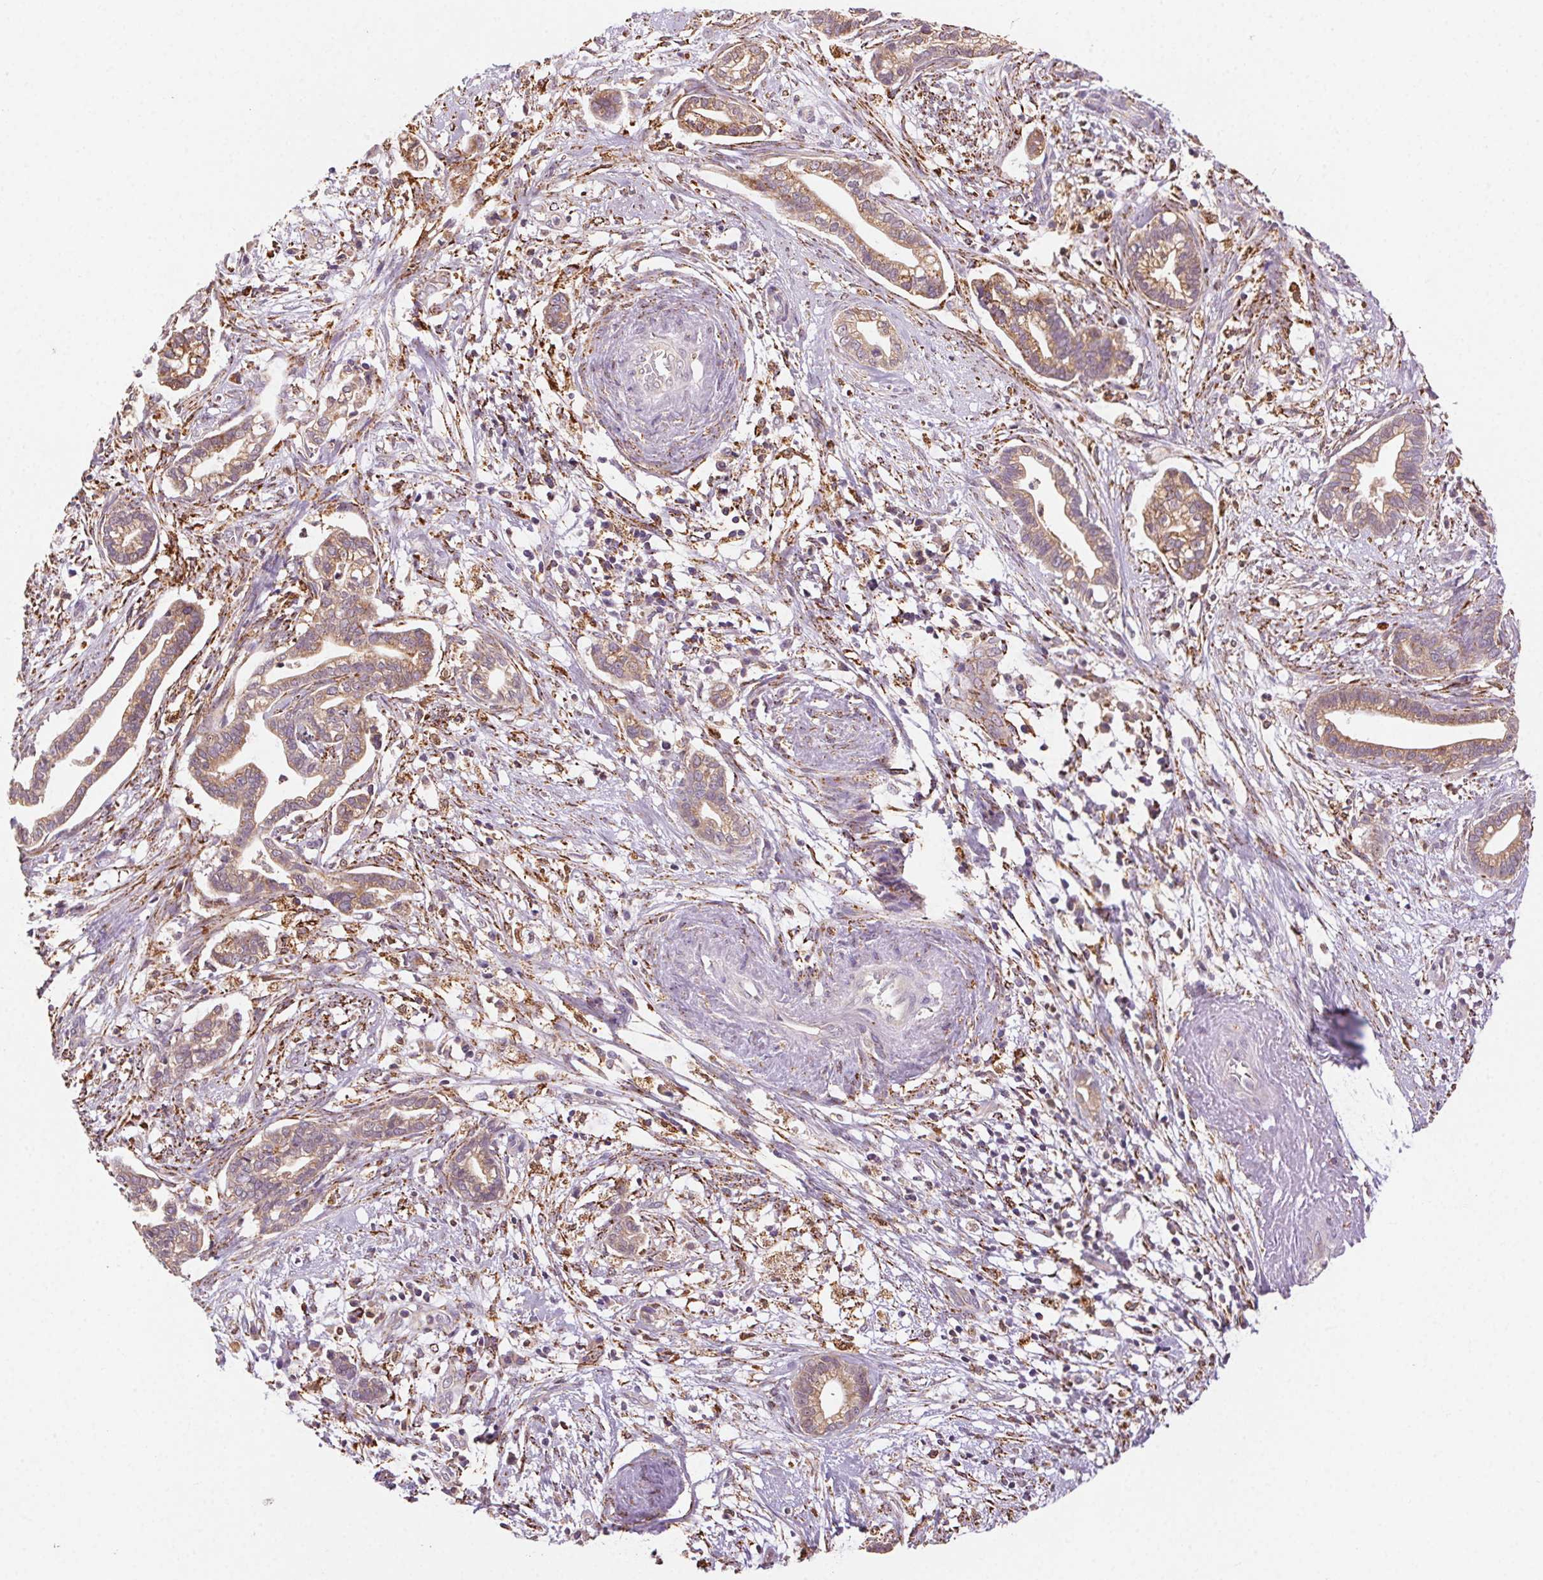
{"staining": {"intensity": "weak", "quantity": ">75%", "location": "cytoplasmic/membranous"}, "tissue": "cervical cancer", "cell_type": "Tumor cells", "image_type": "cancer", "snomed": [{"axis": "morphology", "description": "Adenocarcinoma, NOS"}, {"axis": "topography", "description": "Cervix"}], "caption": "This is an image of immunohistochemistry staining of cervical cancer (adenocarcinoma), which shows weak staining in the cytoplasmic/membranous of tumor cells.", "gene": "FNBP1L", "patient": {"sex": "female", "age": 62}}